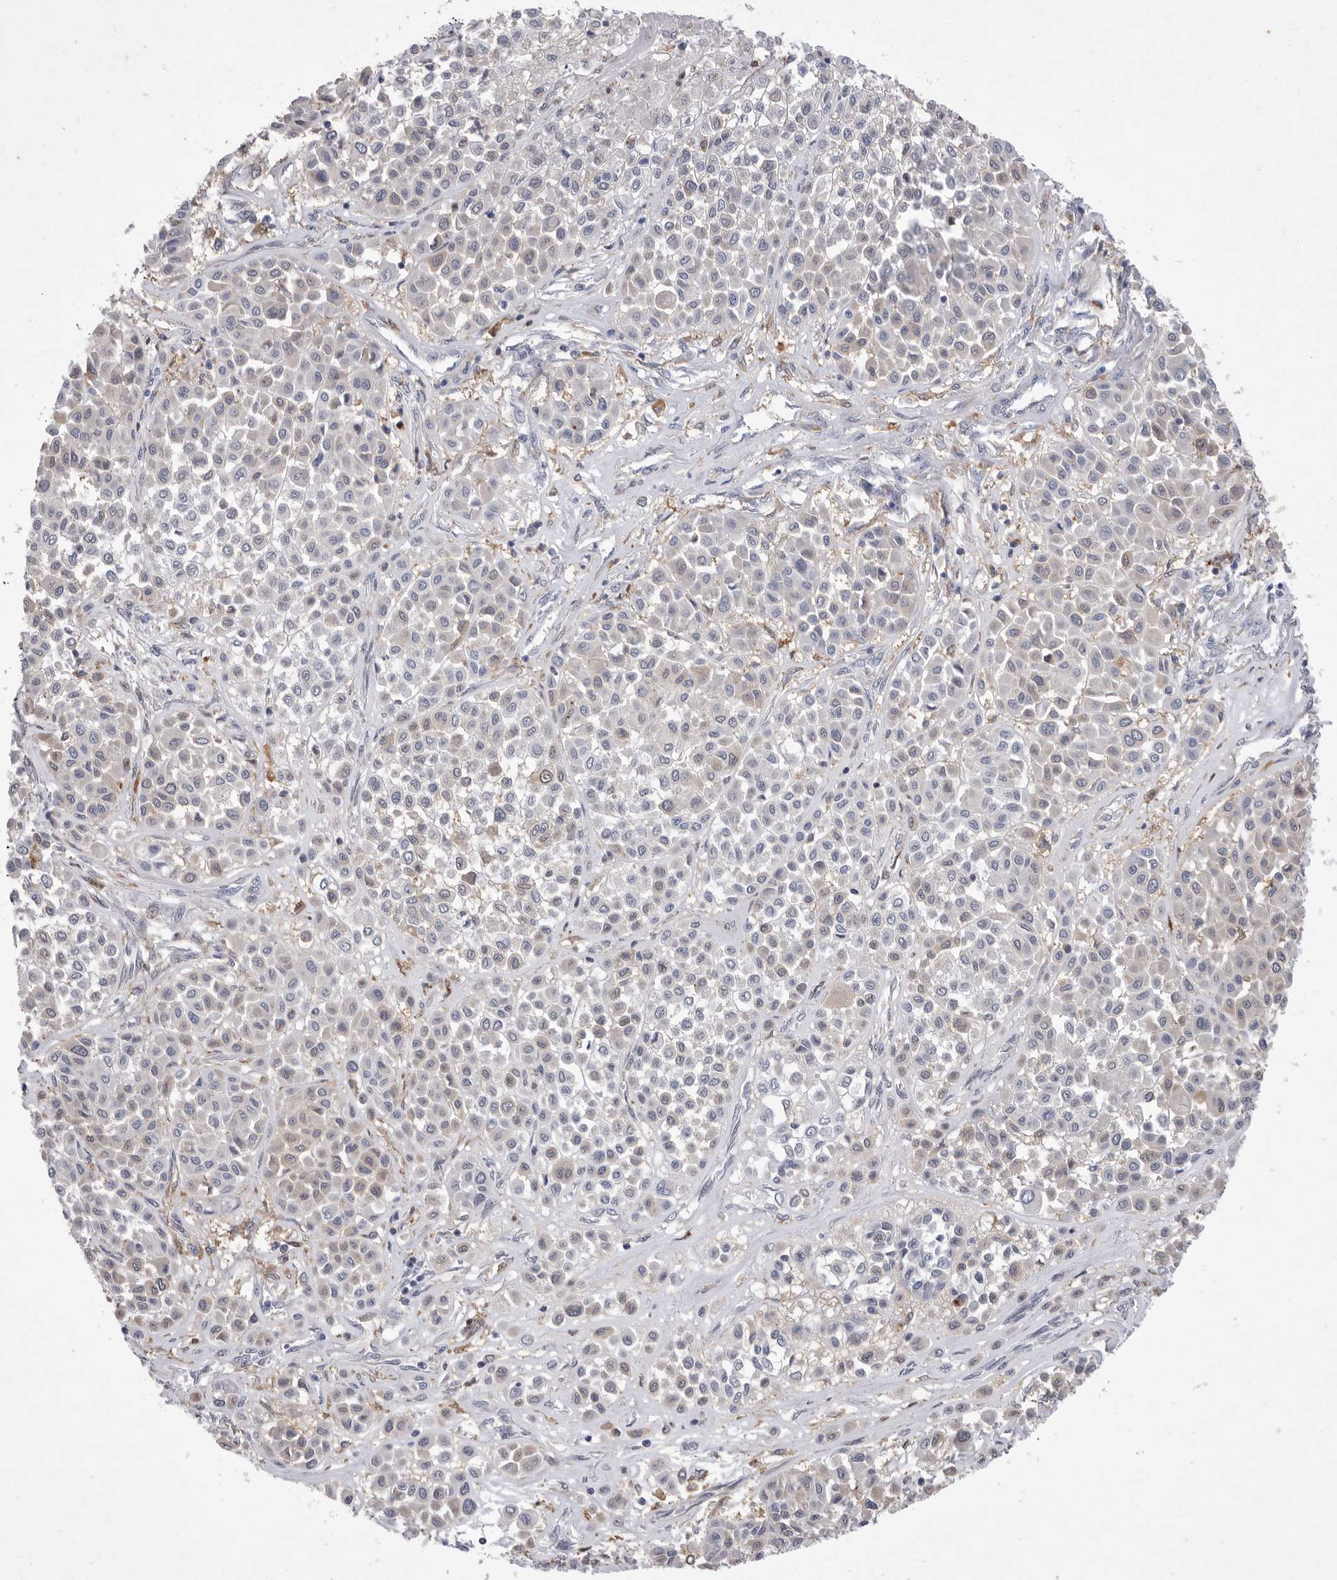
{"staining": {"intensity": "negative", "quantity": "none", "location": "none"}, "tissue": "melanoma", "cell_type": "Tumor cells", "image_type": "cancer", "snomed": [{"axis": "morphology", "description": "Malignant melanoma, Metastatic site"}, {"axis": "topography", "description": "Soft tissue"}], "caption": "High power microscopy photomicrograph of an IHC image of malignant melanoma (metastatic site), revealing no significant expression in tumor cells.", "gene": "SIGLEC10", "patient": {"sex": "male", "age": 41}}